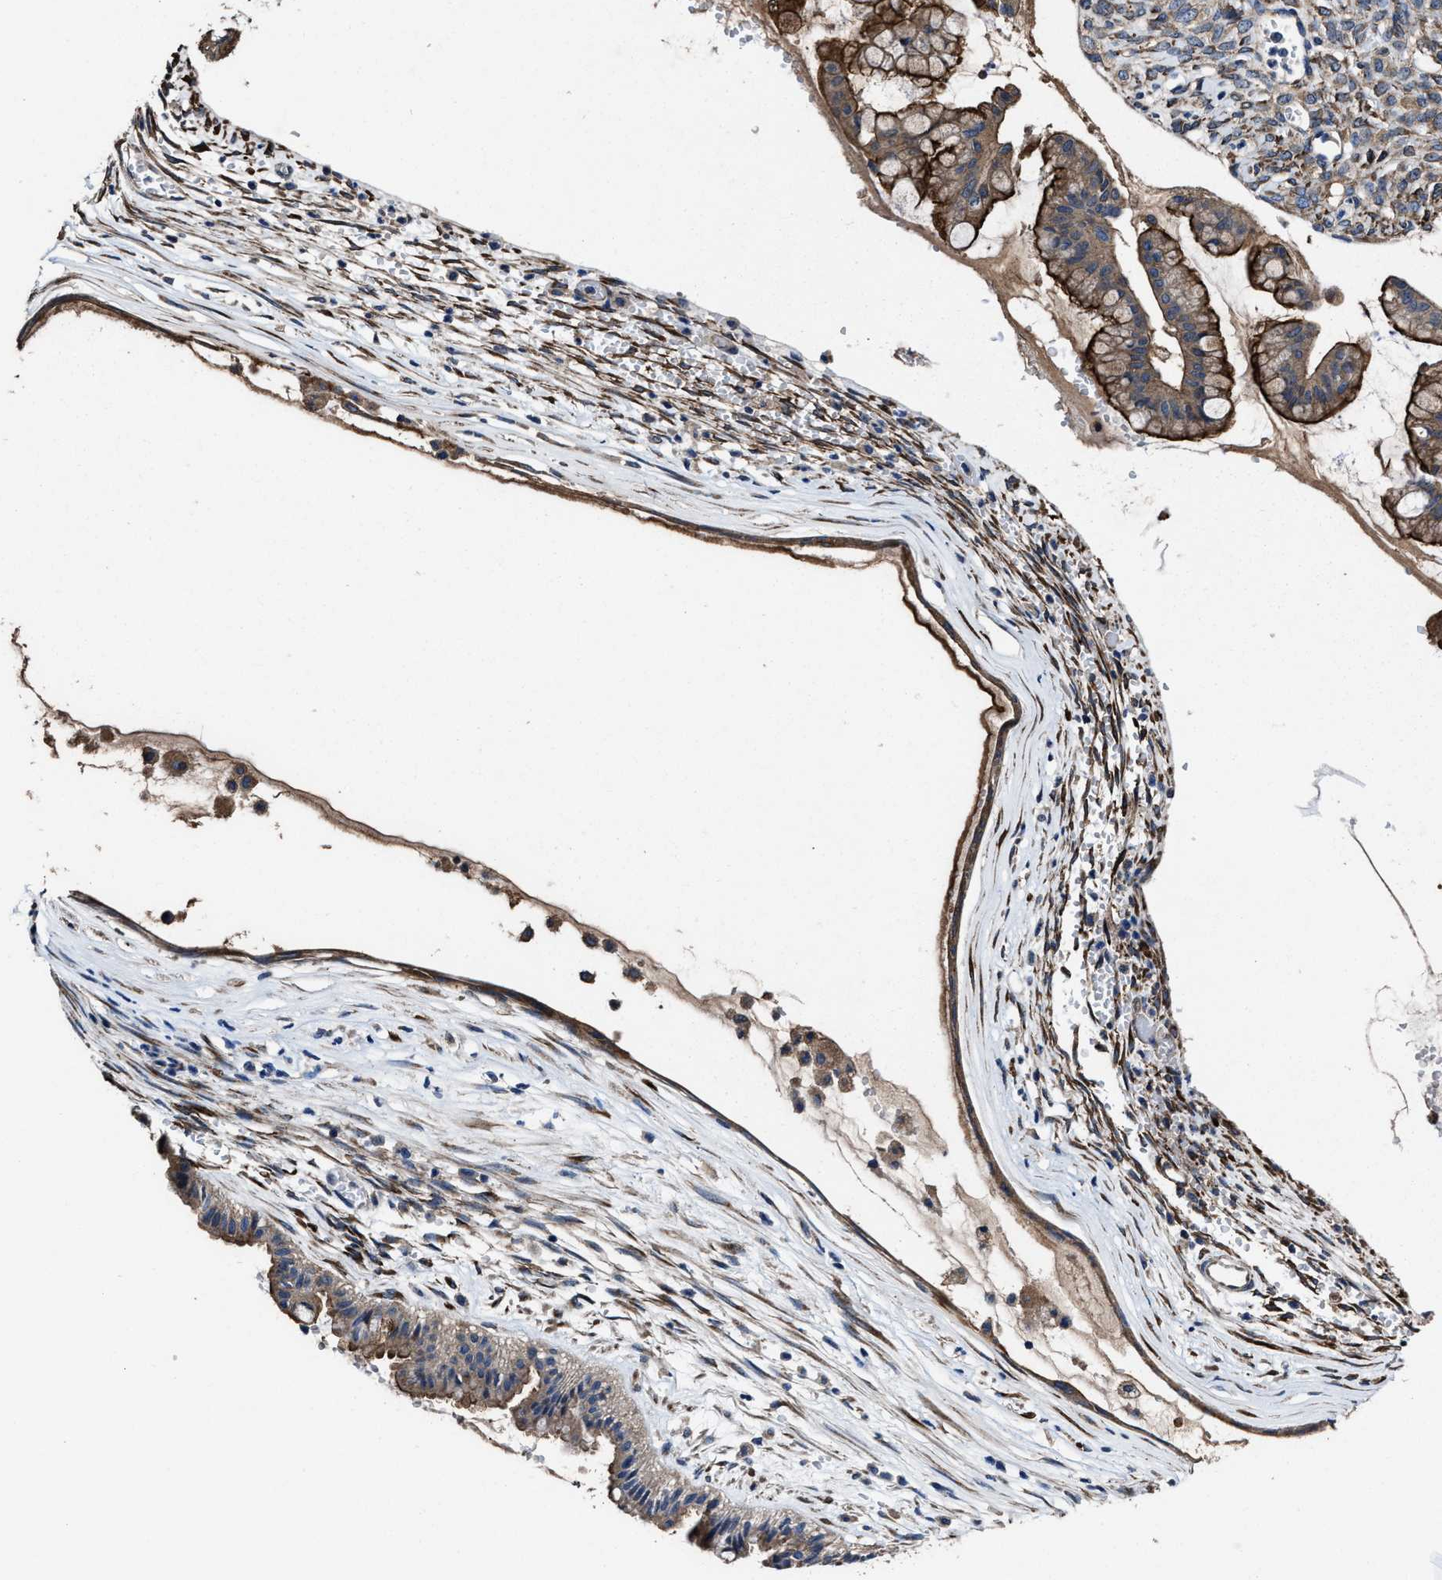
{"staining": {"intensity": "moderate", "quantity": ">75%", "location": "cytoplasmic/membranous"}, "tissue": "ovarian cancer", "cell_type": "Tumor cells", "image_type": "cancer", "snomed": [{"axis": "morphology", "description": "Cystadenocarcinoma, mucinous, NOS"}, {"axis": "topography", "description": "Ovary"}], "caption": "Immunohistochemical staining of human ovarian cancer (mucinous cystadenocarcinoma) shows medium levels of moderate cytoplasmic/membranous positivity in about >75% of tumor cells. (Brightfield microscopy of DAB IHC at high magnification).", "gene": "IDNK", "patient": {"sex": "female", "age": 73}}